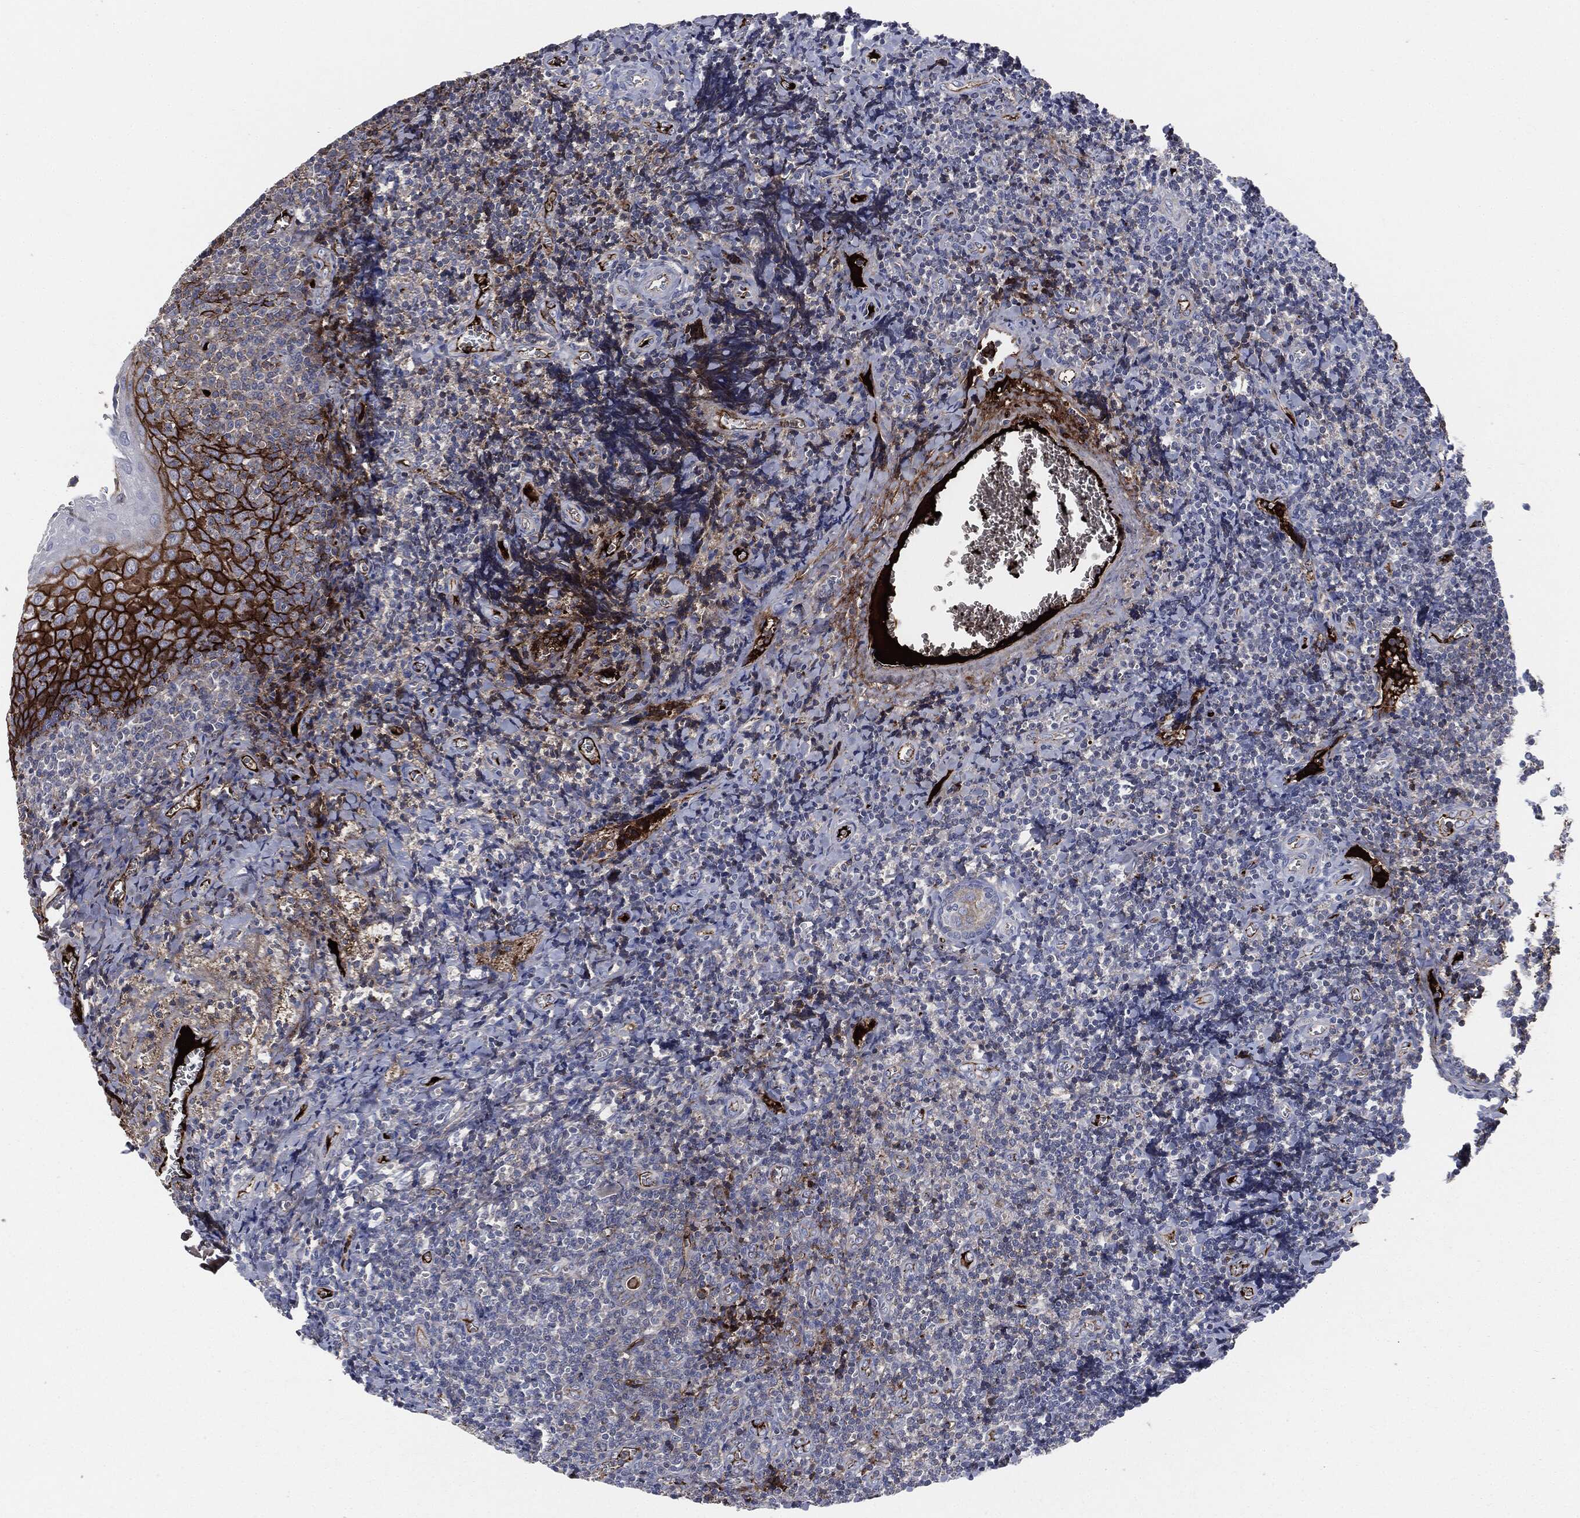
{"staining": {"intensity": "negative", "quantity": "none", "location": "none"}, "tissue": "tonsil", "cell_type": "Germinal center cells", "image_type": "normal", "snomed": [{"axis": "morphology", "description": "Normal tissue, NOS"}, {"axis": "morphology", "description": "Inflammation, NOS"}, {"axis": "topography", "description": "Tonsil"}], "caption": "DAB (3,3'-diaminobenzidine) immunohistochemical staining of benign human tonsil exhibits no significant expression in germinal center cells.", "gene": "APOB", "patient": {"sex": "female", "age": 31}}